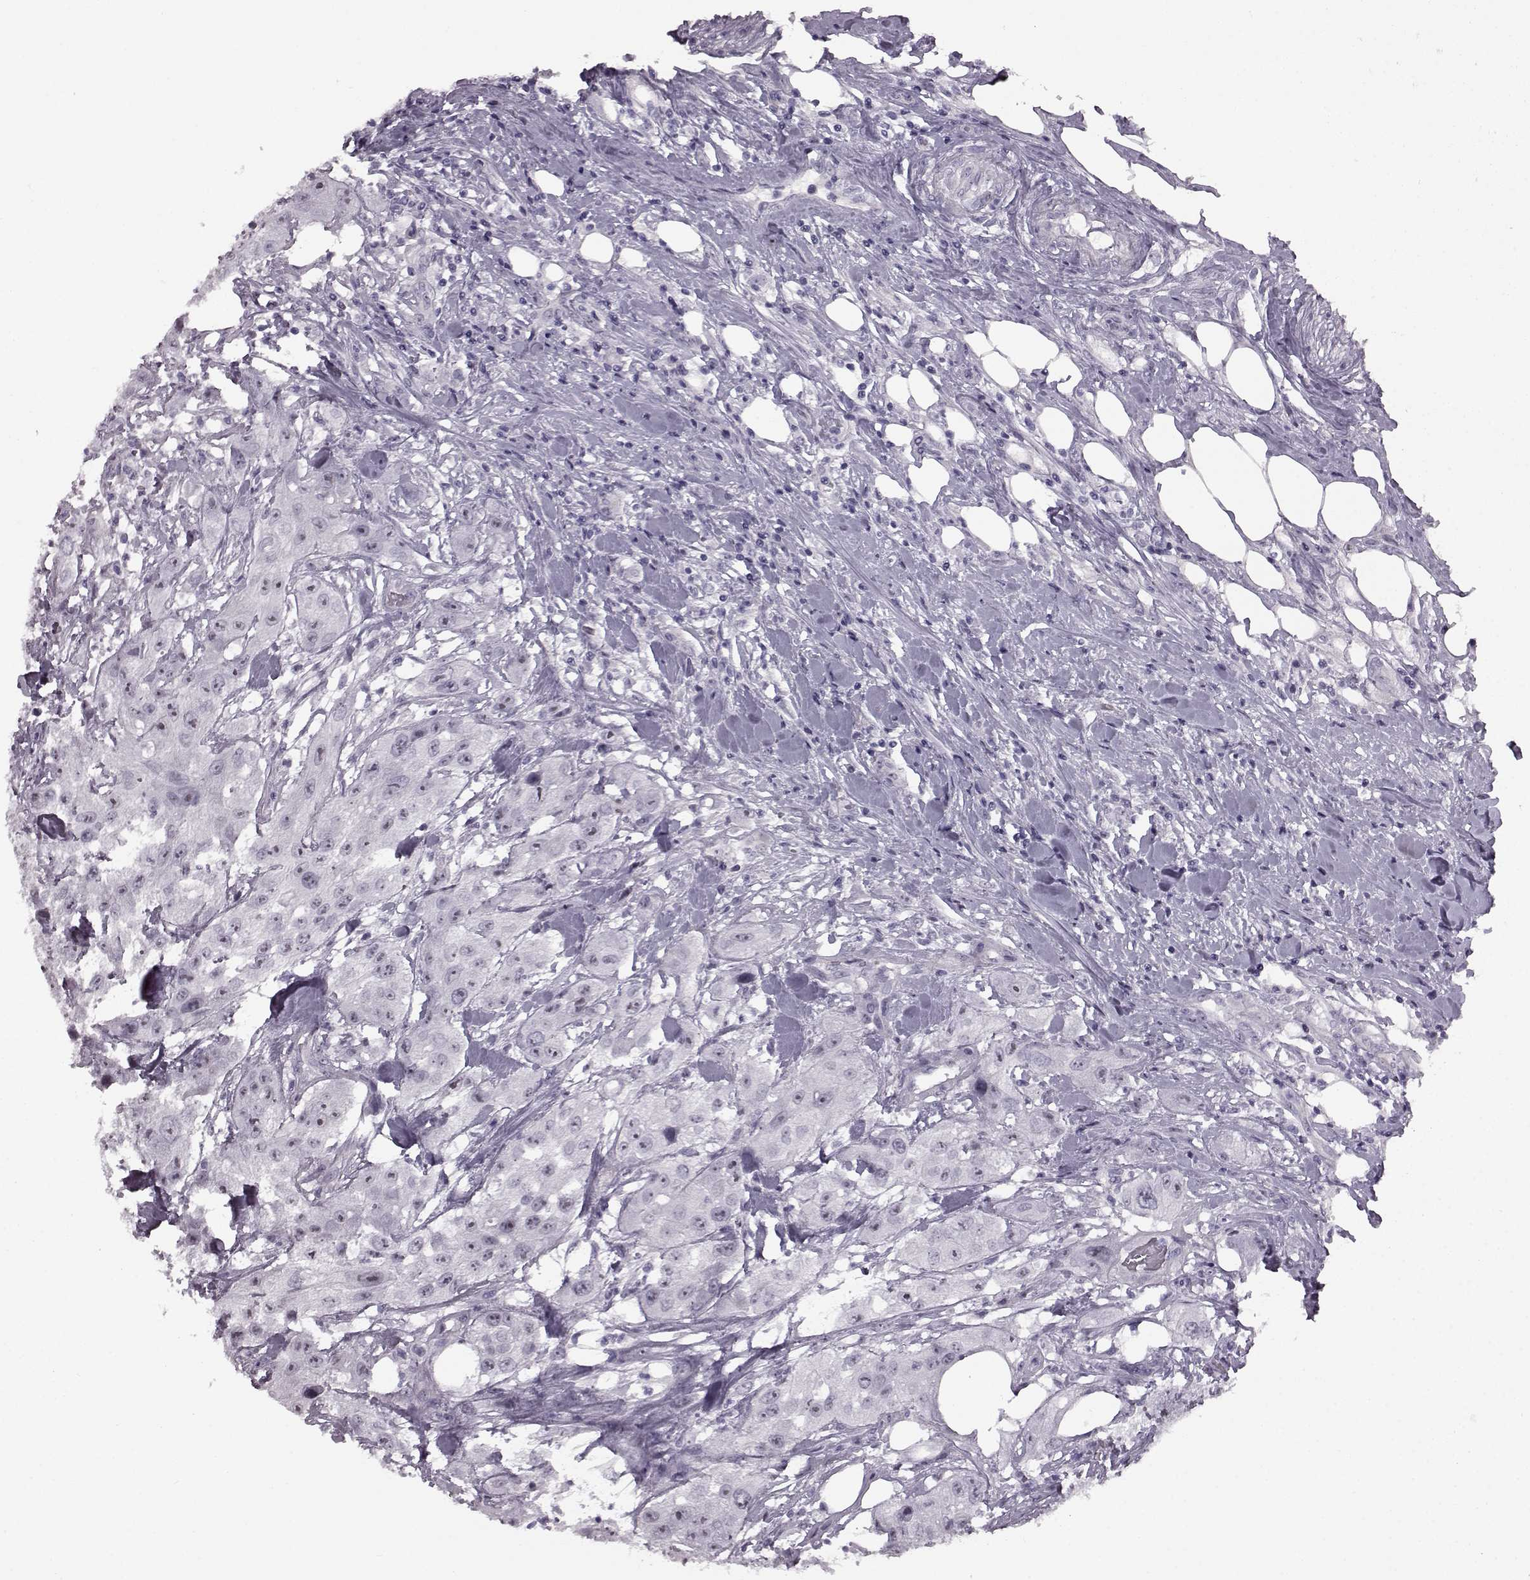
{"staining": {"intensity": "negative", "quantity": "none", "location": "none"}, "tissue": "urothelial cancer", "cell_type": "Tumor cells", "image_type": "cancer", "snomed": [{"axis": "morphology", "description": "Urothelial carcinoma, High grade"}, {"axis": "topography", "description": "Urinary bladder"}], "caption": "Urothelial carcinoma (high-grade) stained for a protein using immunohistochemistry displays no staining tumor cells.", "gene": "PRPH2", "patient": {"sex": "male", "age": 79}}